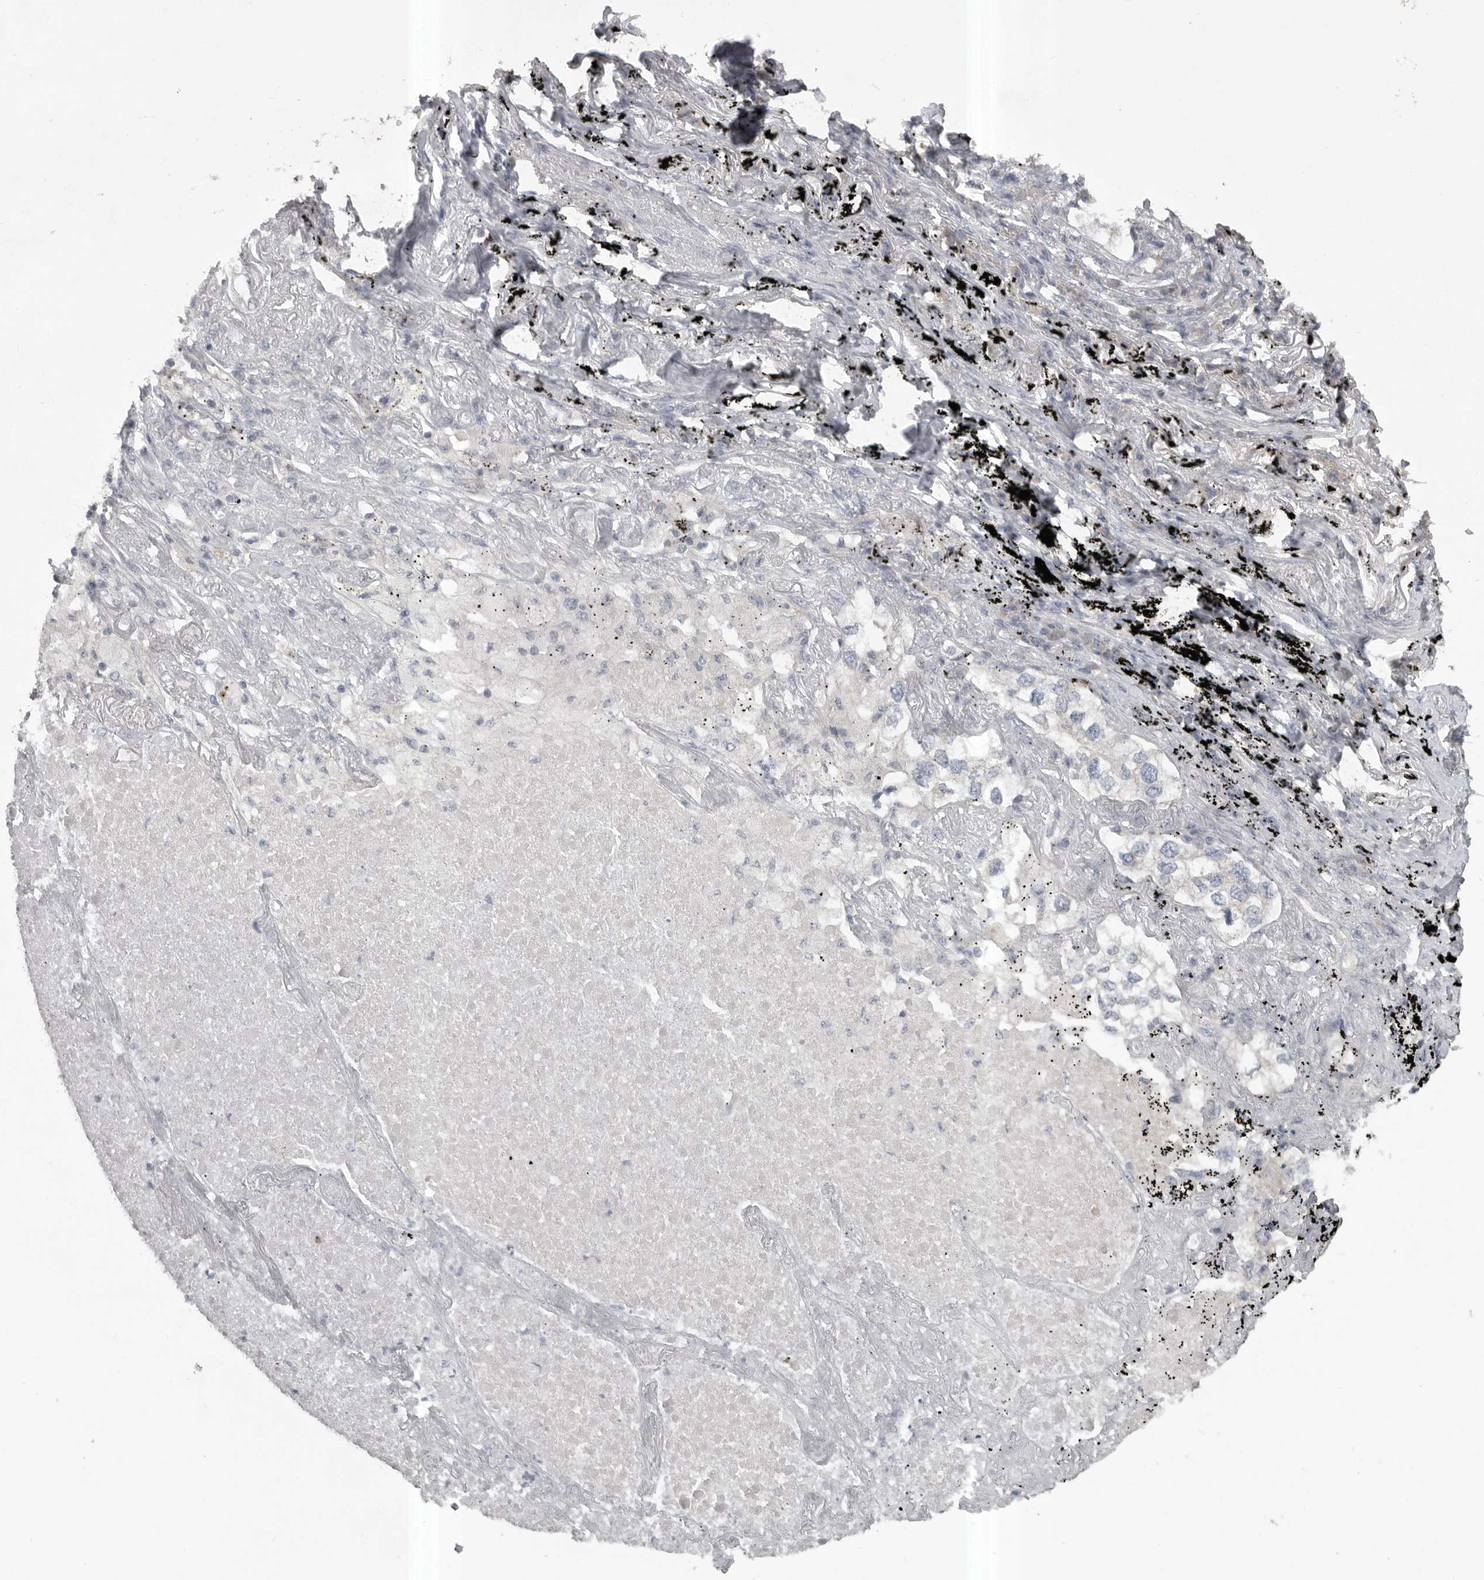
{"staining": {"intensity": "negative", "quantity": "none", "location": "none"}, "tissue": "lung cancer", "cell_type": "Tumor cells", "image_type": "cancer", "snomed": [{"axis": "morphology", "description": "Adenocarcinoma, NOS"}, {"axis": "topography", "description": "Lung"}], "caption": "Immunohistochemistry (IHC) histopathology image of neoplastic tissue: lung cancer (adenocarcinoma) stained with DAB reveals no significant protein positivity in tumor cells.", "gene": "PHF13", "patient": {"sex": "male", "age": 63}}